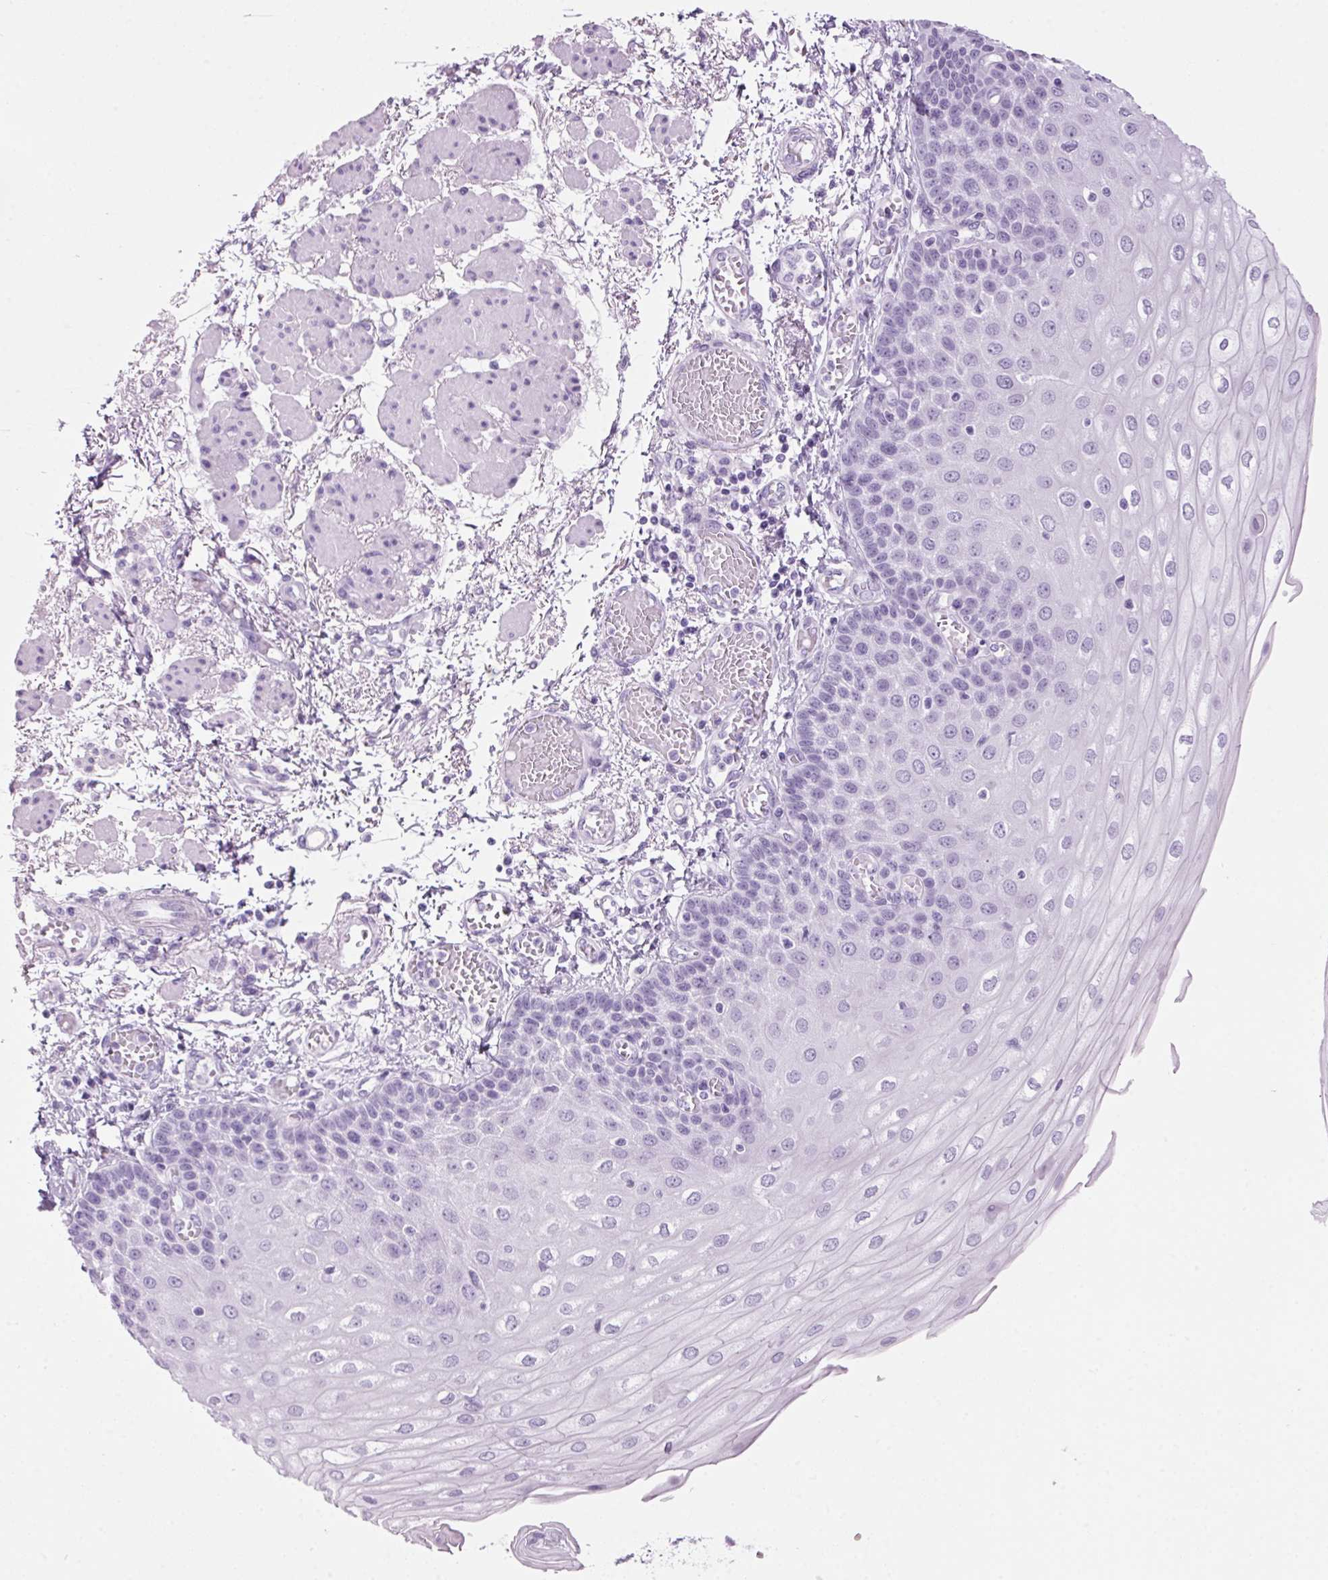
{"staining": {"intensity": "negative", "quantity": "none", "location": "none"}, "tissue": "esophagus", "cell_type": "Squamous epithelial cells", "image_type": "normal", "snomed": [{"axis": "morphology", "description": "Normal tissue, NOS"}, {"axis": "morphology", "description": "Adenocarcinoma, NOS"}, {"axis": "topography", "description": "Esophagus"}], "caption": "This micrograph is of unremarkable esophagus stained with IHC to label a protein in brown with the nuclei are counter-stained blue. There is no staining in squamous epithelial cells. (Immunohistochemistry, brightfield microscopy, high magnification).", "gene": "PPP1R1A", "patient": {"sex": "male", "age": 81}}